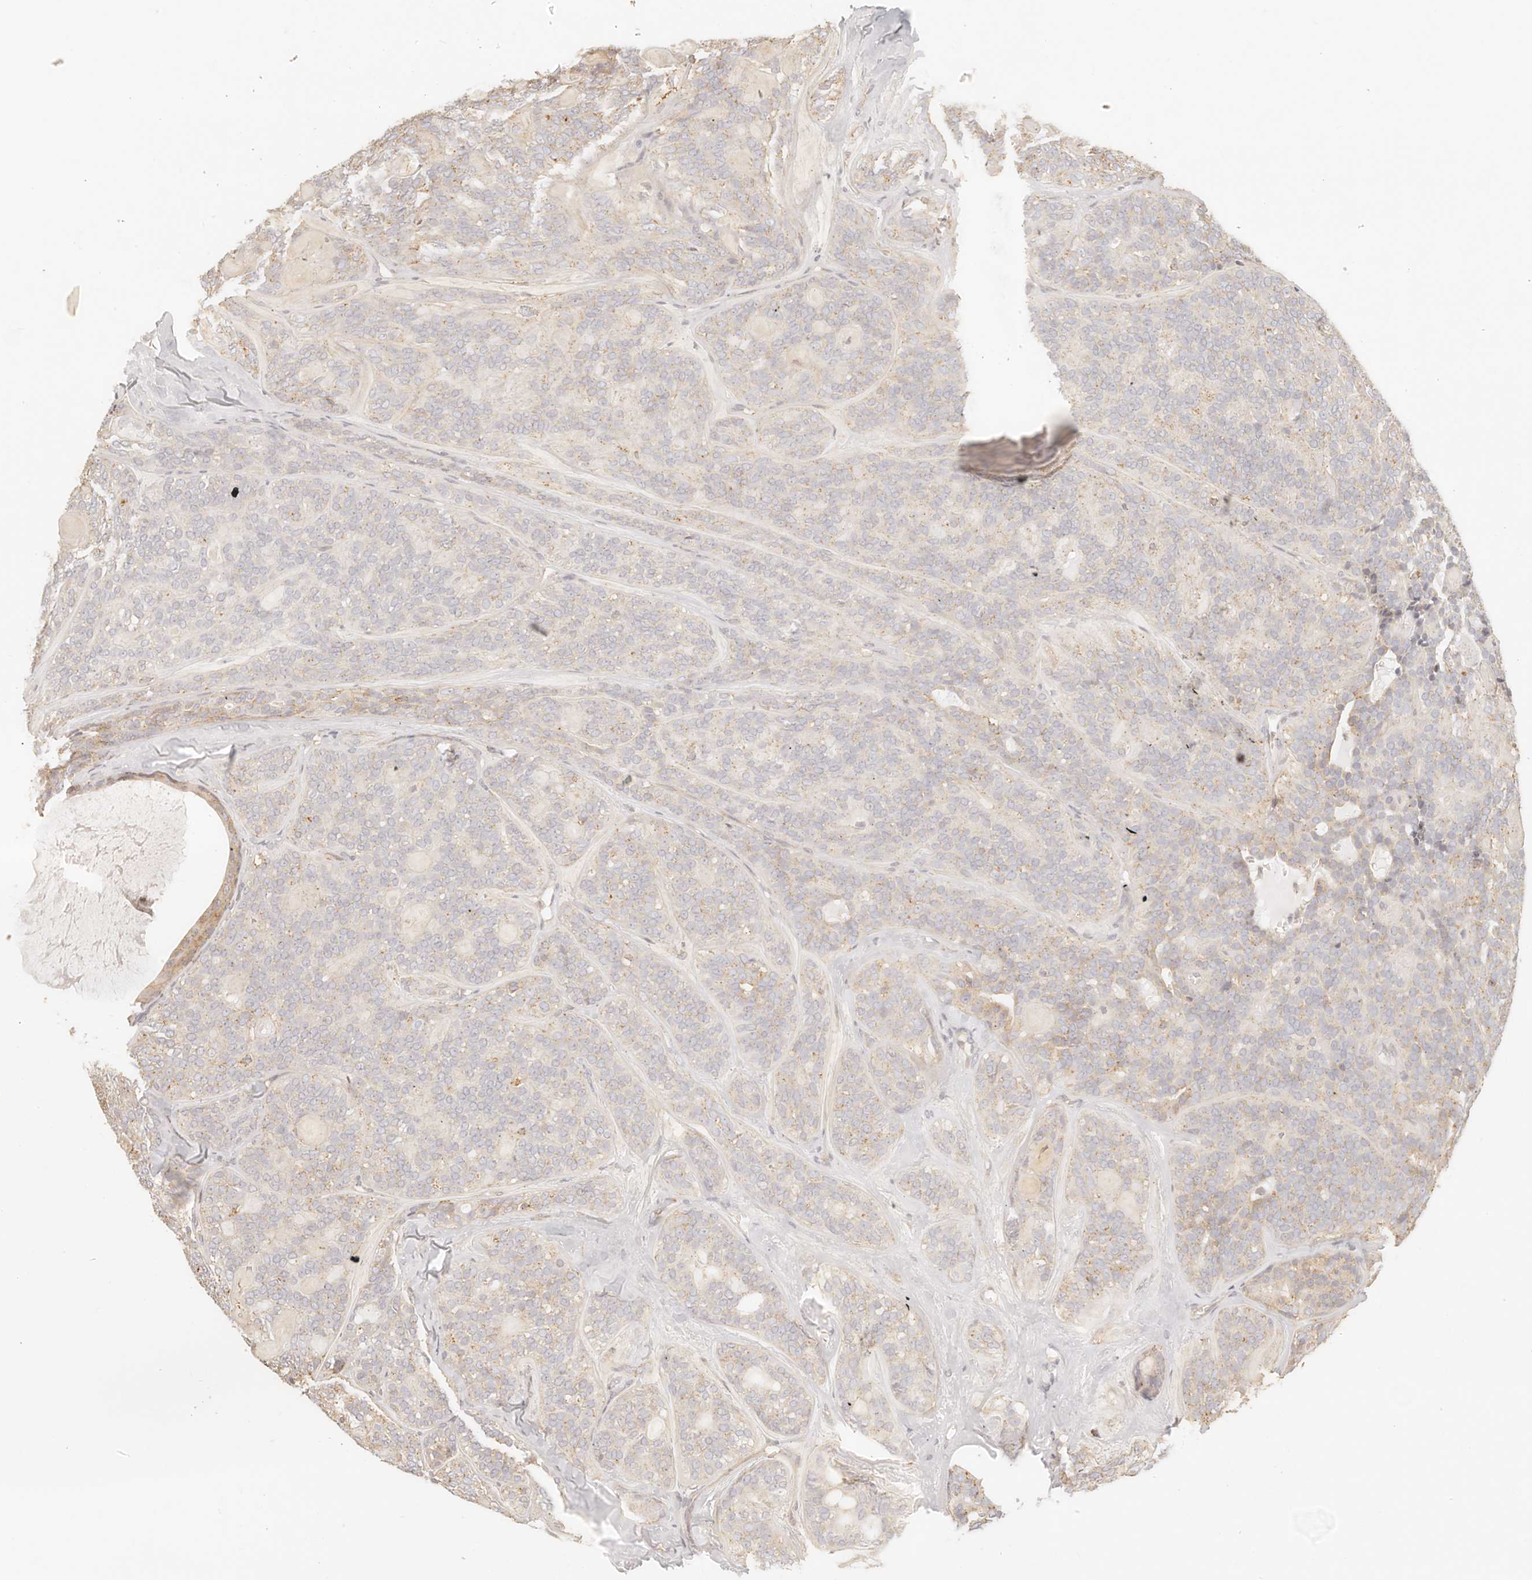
{"staining": {"intensity": "weak", "quantity": "25%-75%", "location": "cytoplasmic/membranous"}, "tissue": "head and neck cancer", "cell_type": "Tumor cells", "image_type": "cancer", "snomed": [{"axis": "morphology", "description": "Adenocarcinoma, NOS"}, {"axis": "topography", "description": "Head-Neck"}], "caption": "Immunohistochemical staining of human head and neck cancer (adenocarcinoma) shows weak cytoplasmic/membranous protein expression in about 25%-75% of tumor cells. The staining is performed using DAB (3,3'-diaminobenzidine) brown chromogen to label protein expression. The nuclei are counter-stained blue using hematoxylin.", "gene": "CNMD", "patient": {"sex": "male", "age": 66}}